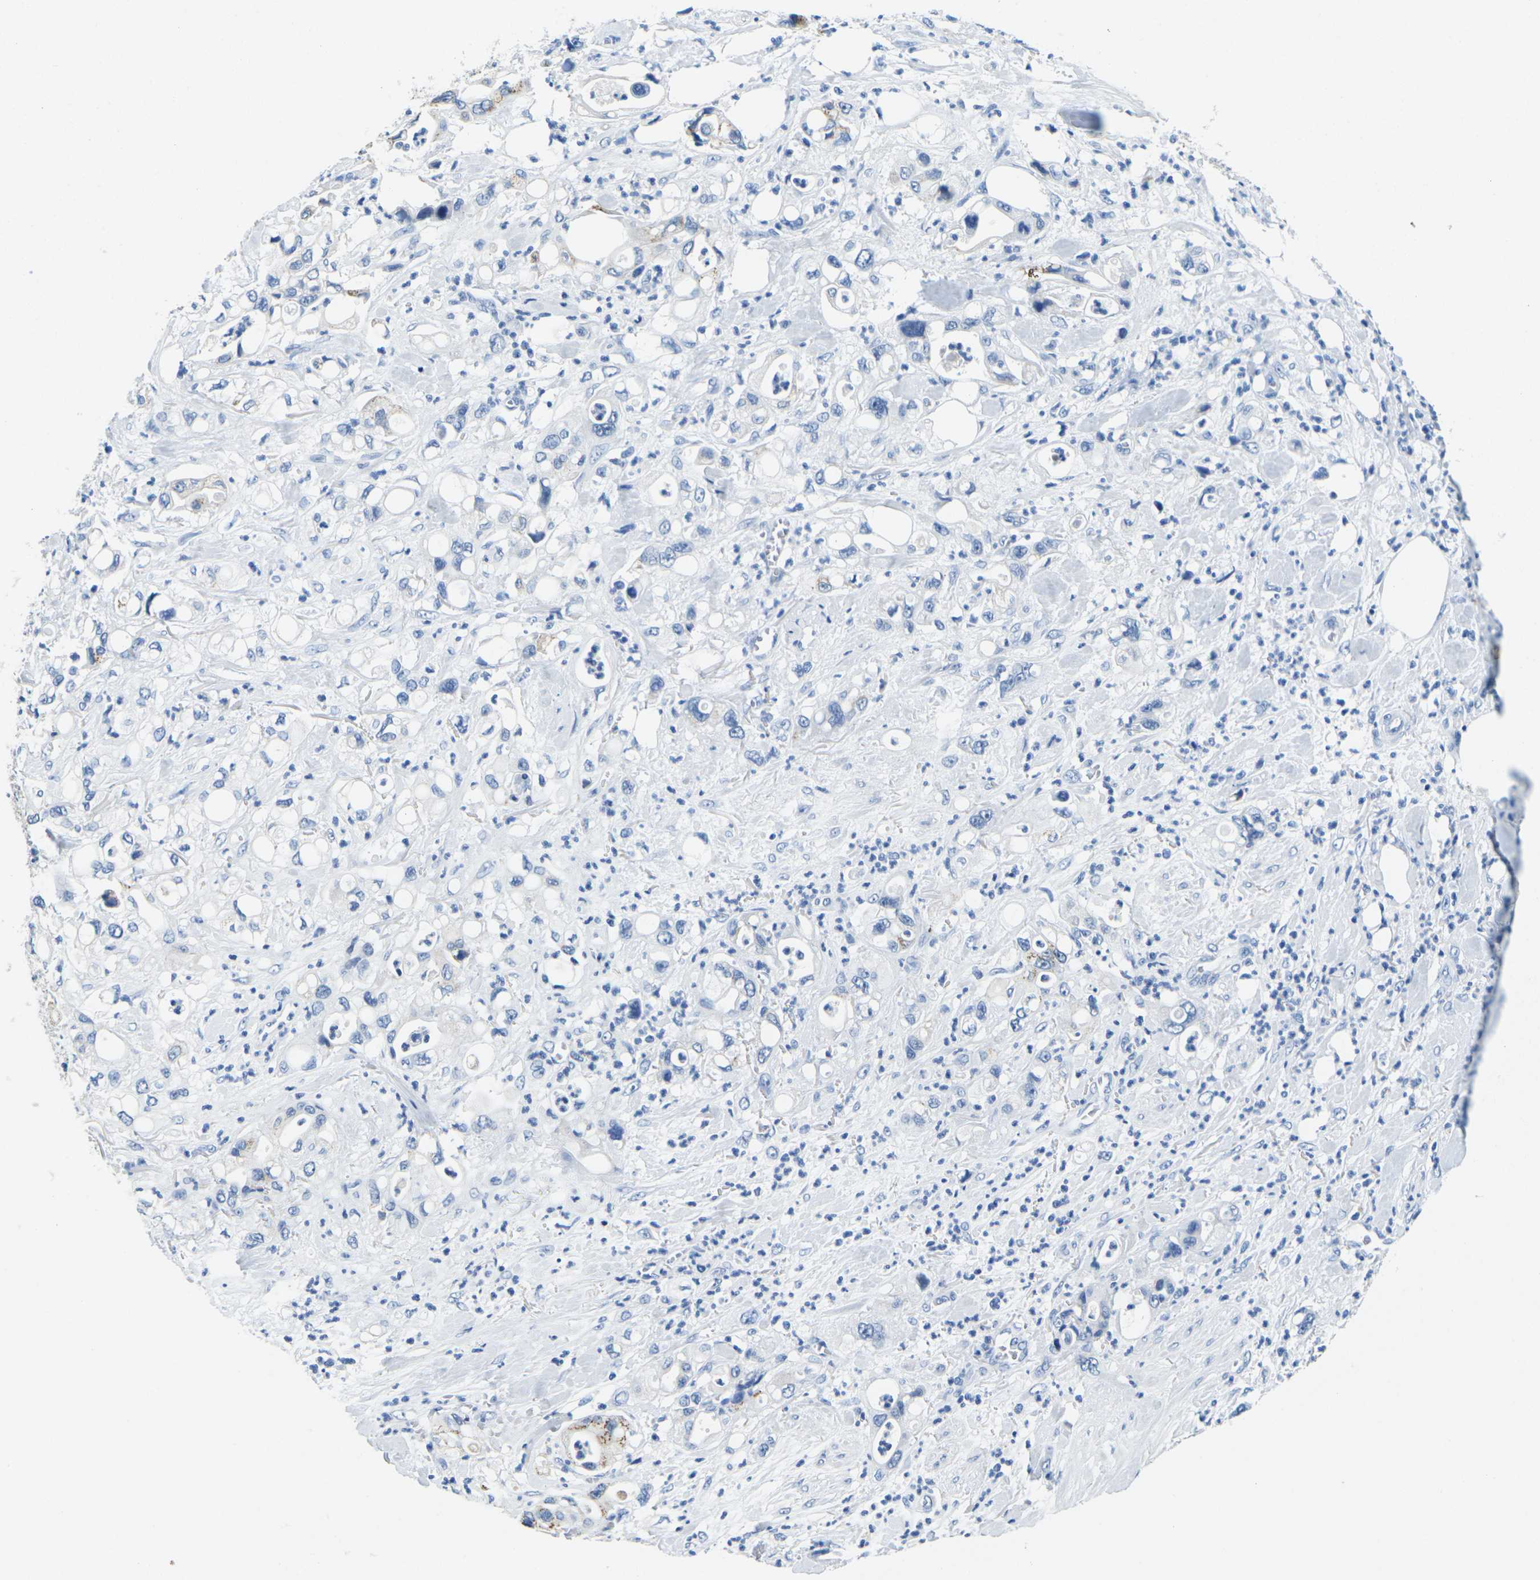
{"staining": {"intensity": "negative", "quantity": "none", "location": "none"}, "tissue": "pancreatic cancer", "cell_type": "Tumor cells", "image_type": "cancer", "snomed": [{"axis": "morphology", "description": "Adenocarcinoma, NOS"}, {"axis": "topography", "description": "Pancreas"}], "caption": "Immunohistochemistry of human pancreatic cancer shows no expression in tumor cells.", "gene": "FAM3D", "patient": {"sex": "male", "age": 70}}